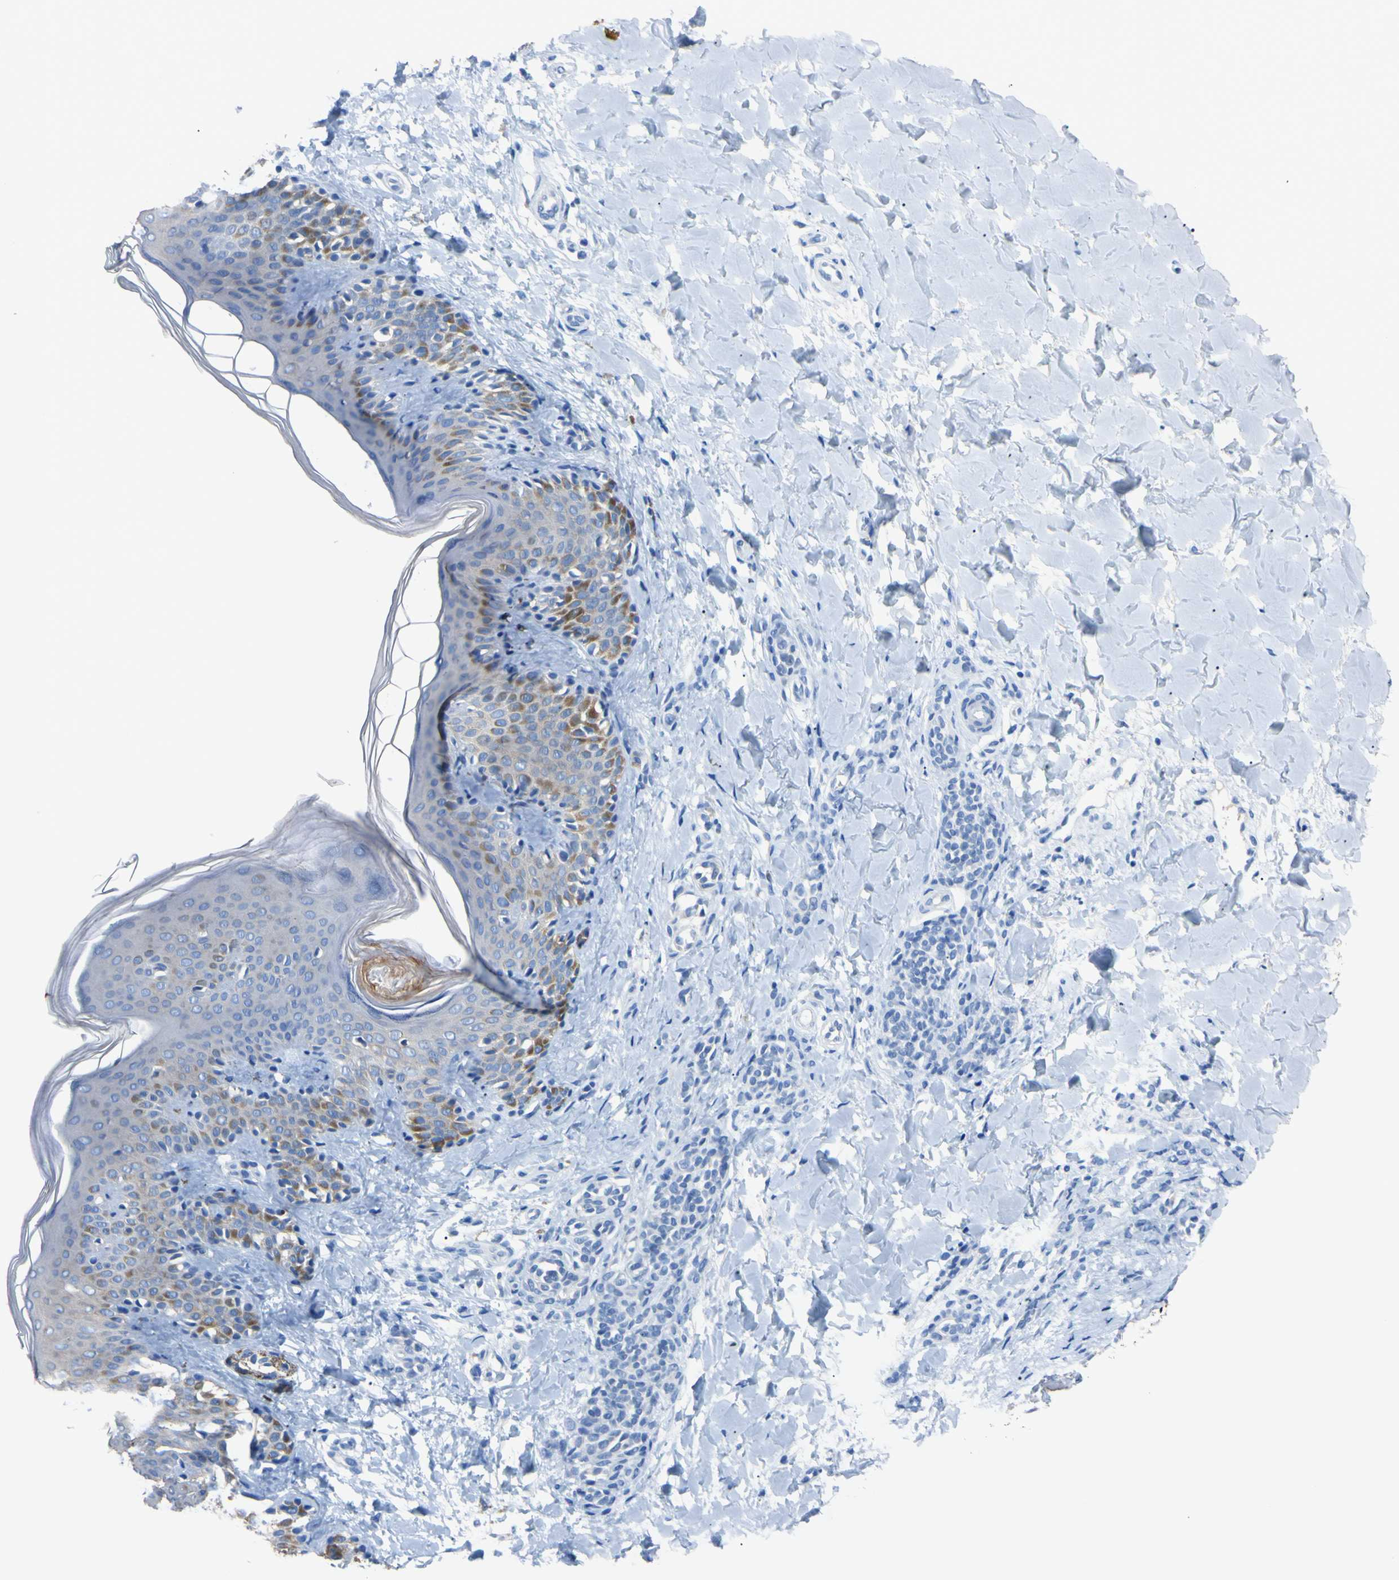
{"staining": {"intensity": "negative", "quantity": "none", "location": "none"}, "tissue": "skin", "cell_type": "Fibroblasts", "image_type": "normal", "snomed": [{"axis": "morphology", "description": "Normal tissue, NOS"}, {"axis": "topography", "description": "Skin"}], "caption": "An immunohistochemistry image of normal skin is shown. There is no staining in fibroblasts of skin.", "gene": "PNKD", "patient": {"sex": "male", "age": 16}}